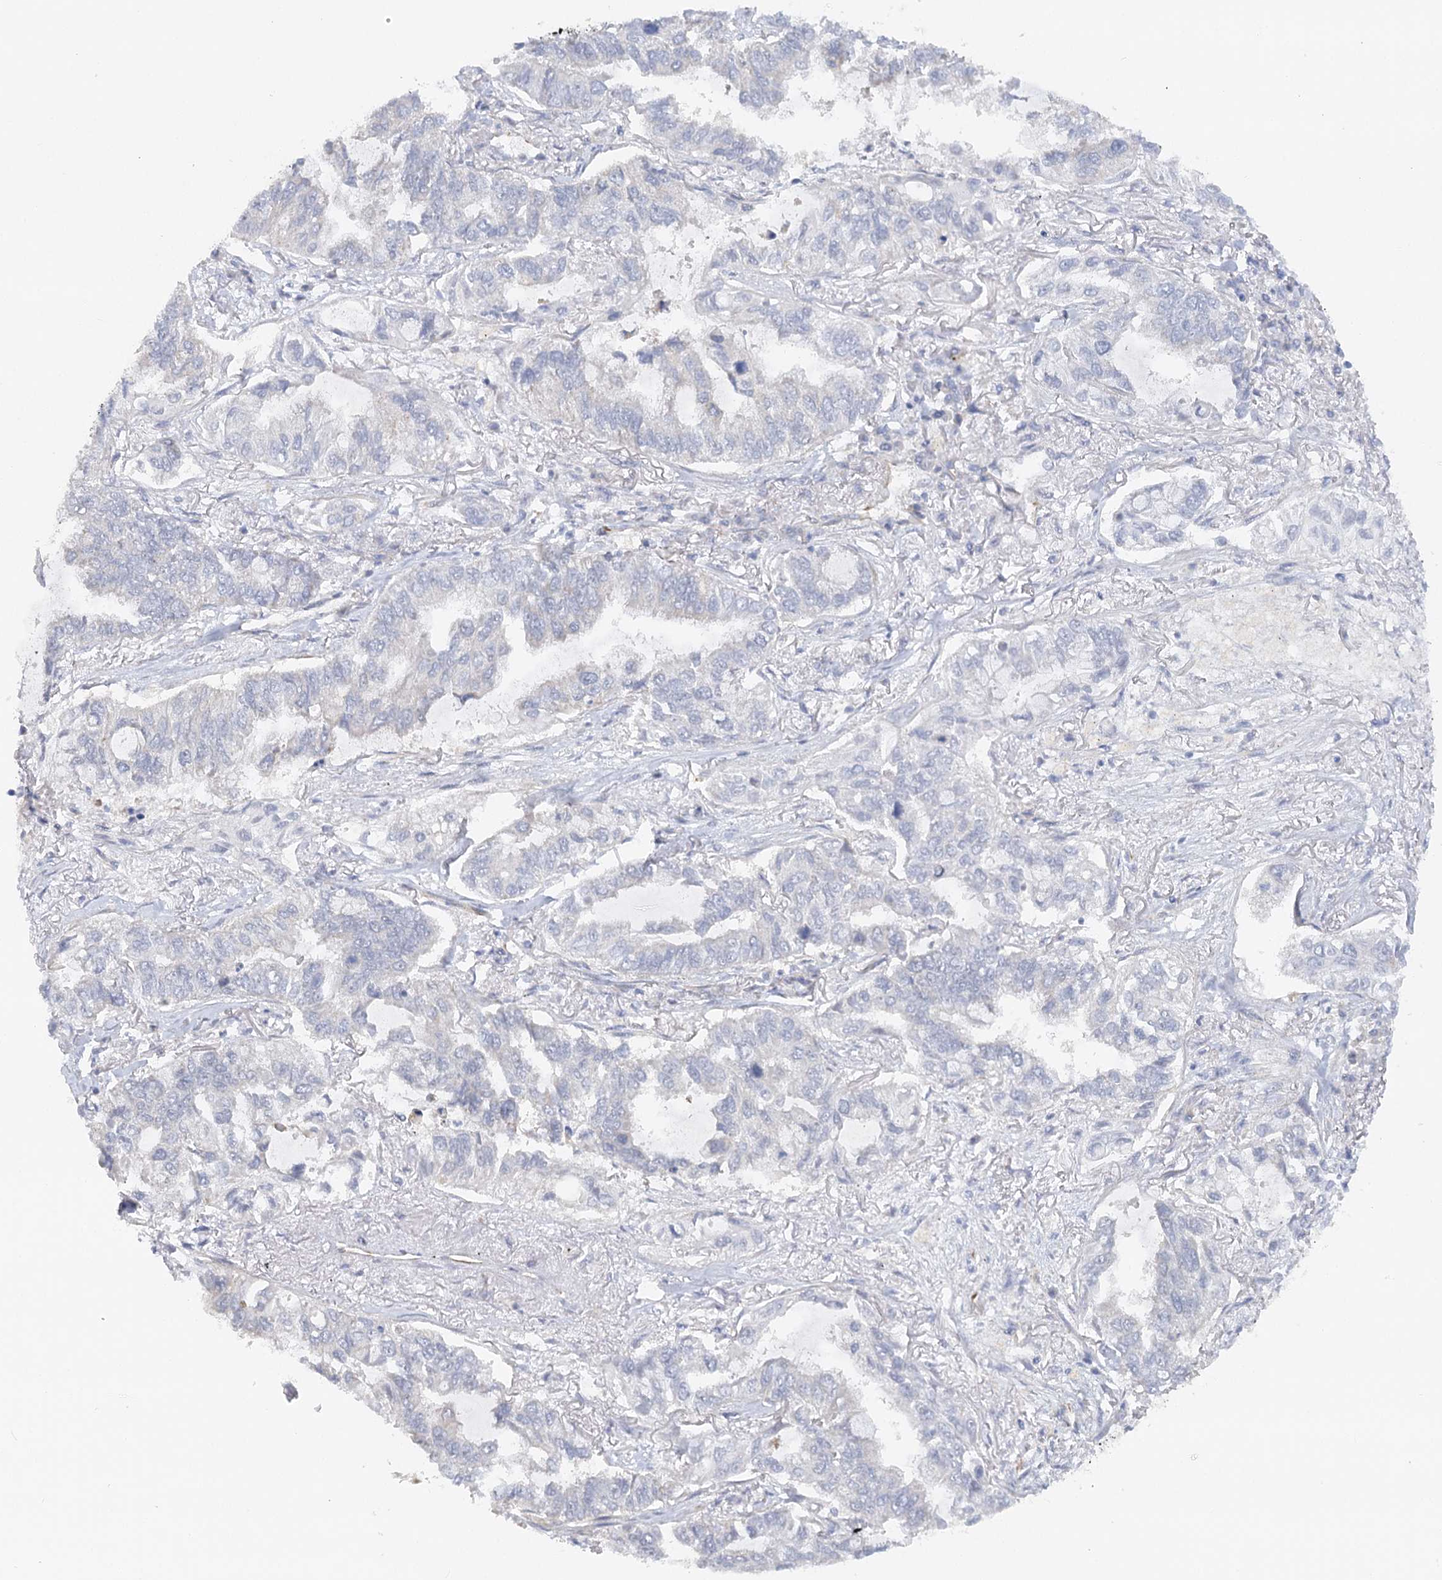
{"staining": {"intensity": "negative", "quantity": "none", "location": "none"}, "tissue": "lung cancer", "cell_type": "Tumor cells", "image_type": "cancer", "snomed": [{"axis": "morphology", "description": "Adenocarcinoma, NOS"}, {"axis": "topography", "description": "Lung"}], "caption": "Immunohistochemistry (IHC) of lung cancer (adenocarcinoma) exhibits no expression in tumor cells.", "gene": "NELL2", "patient": {"sex": "male", "age": 64}}